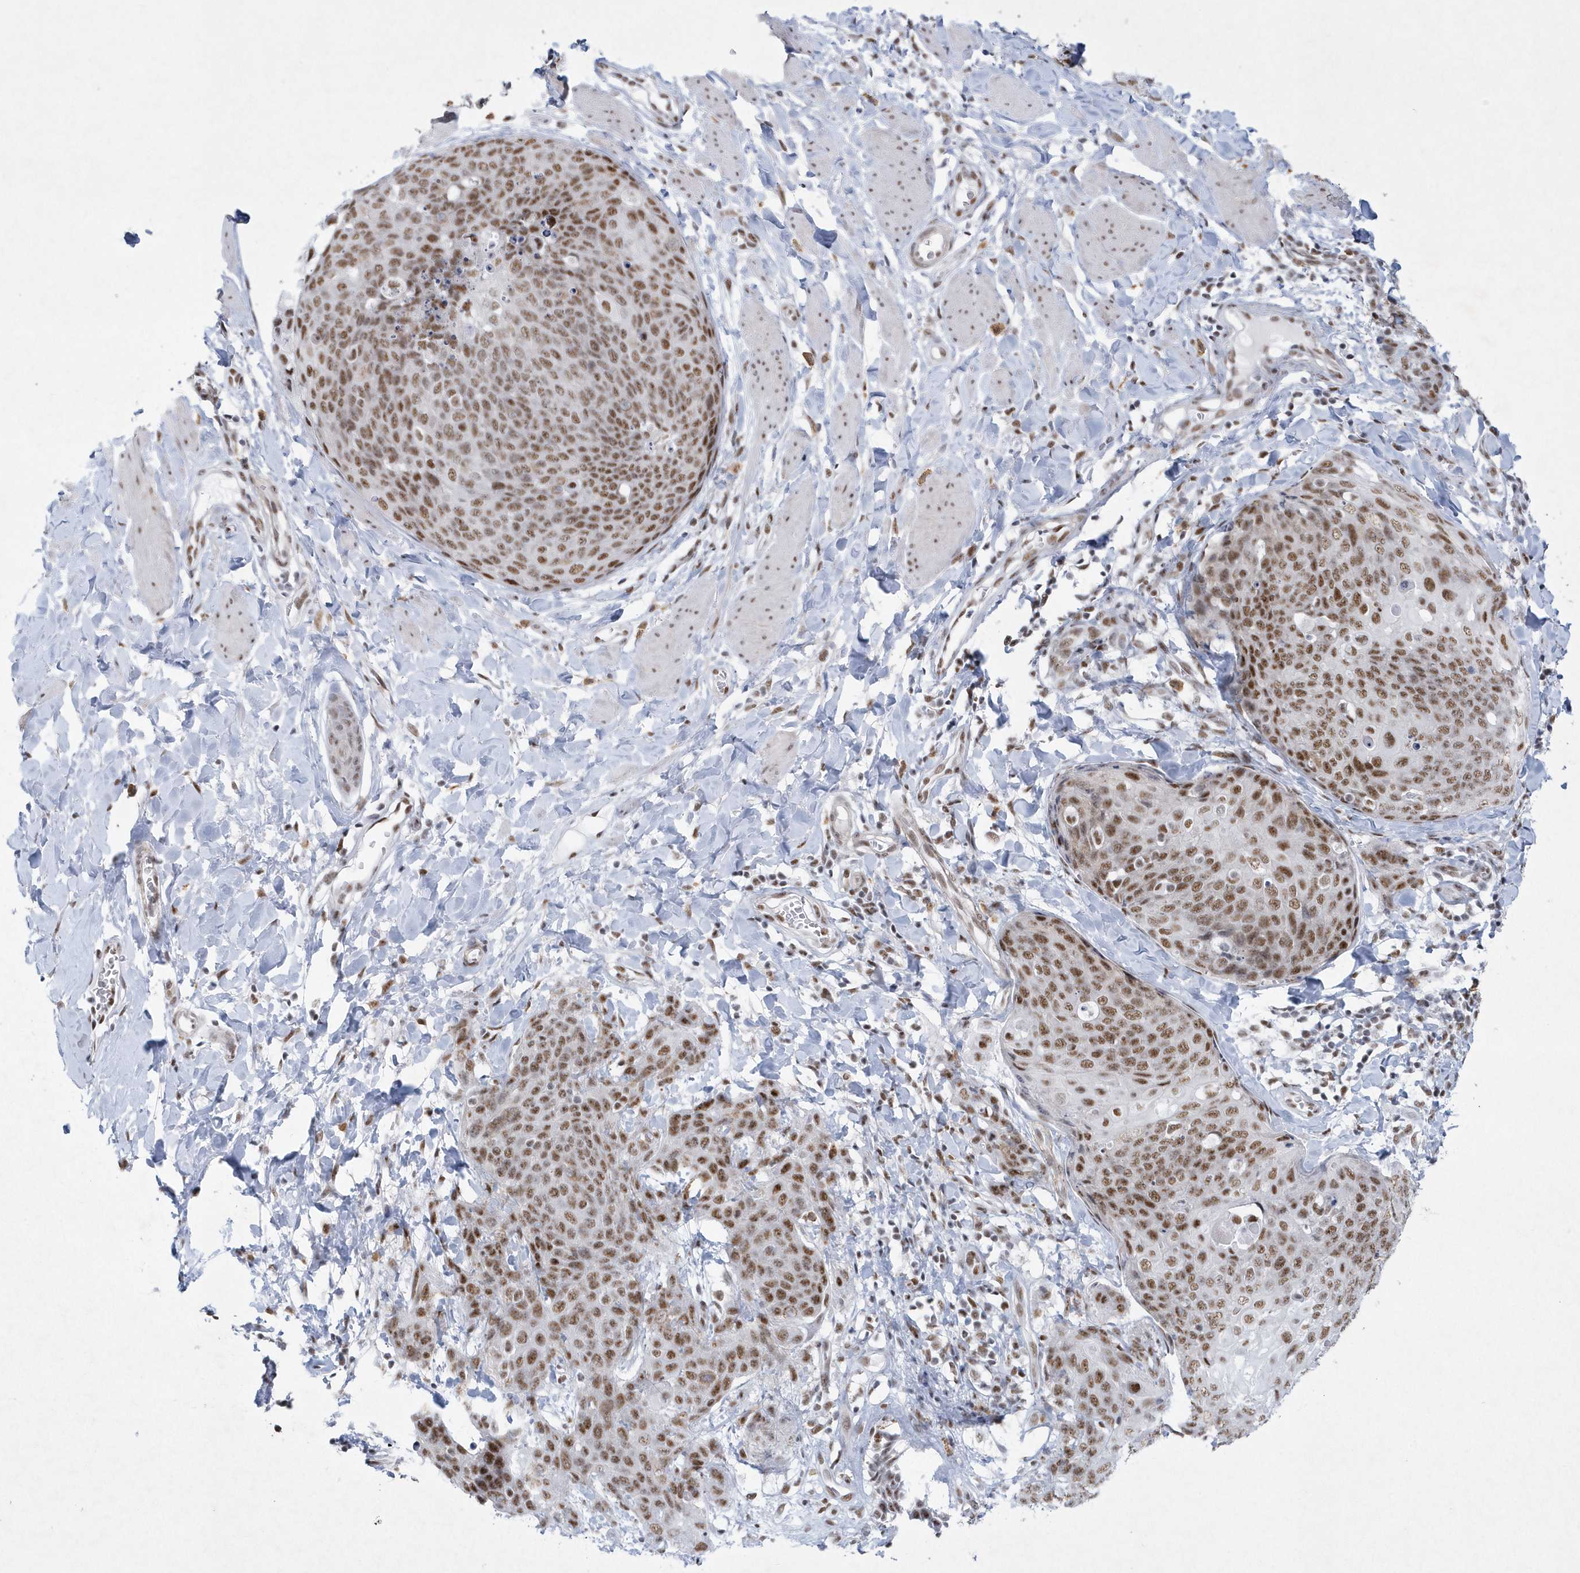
{"staining": {"intensity": "moderate", "quantity": ">75%", "location": "nuclear"}, "tissue": "skin cancer", "cell_type": "Tumor cells", "image_type": "cancer", "snomed": [{"axis": "morphology", "description": "Squamous cell carcinoma, NOS"}, {"axis": "topography", "description": "Skin"}, {"axis": "topography", "description": "Vulva"}], "caption": "IHC staining of squamous cell carcinoma (skin), which demonstrates medium levels of moderate nuclear staining in approximately >75% of tumor cells indicating moderate nuclear protein positivity. The staining was performed using DAB (brown) for protein detection and nuclei were counterstained in hematoxylin (blue).", "gene": "DCLRE1A", "patient": {"sex": "female", "age": 85}}